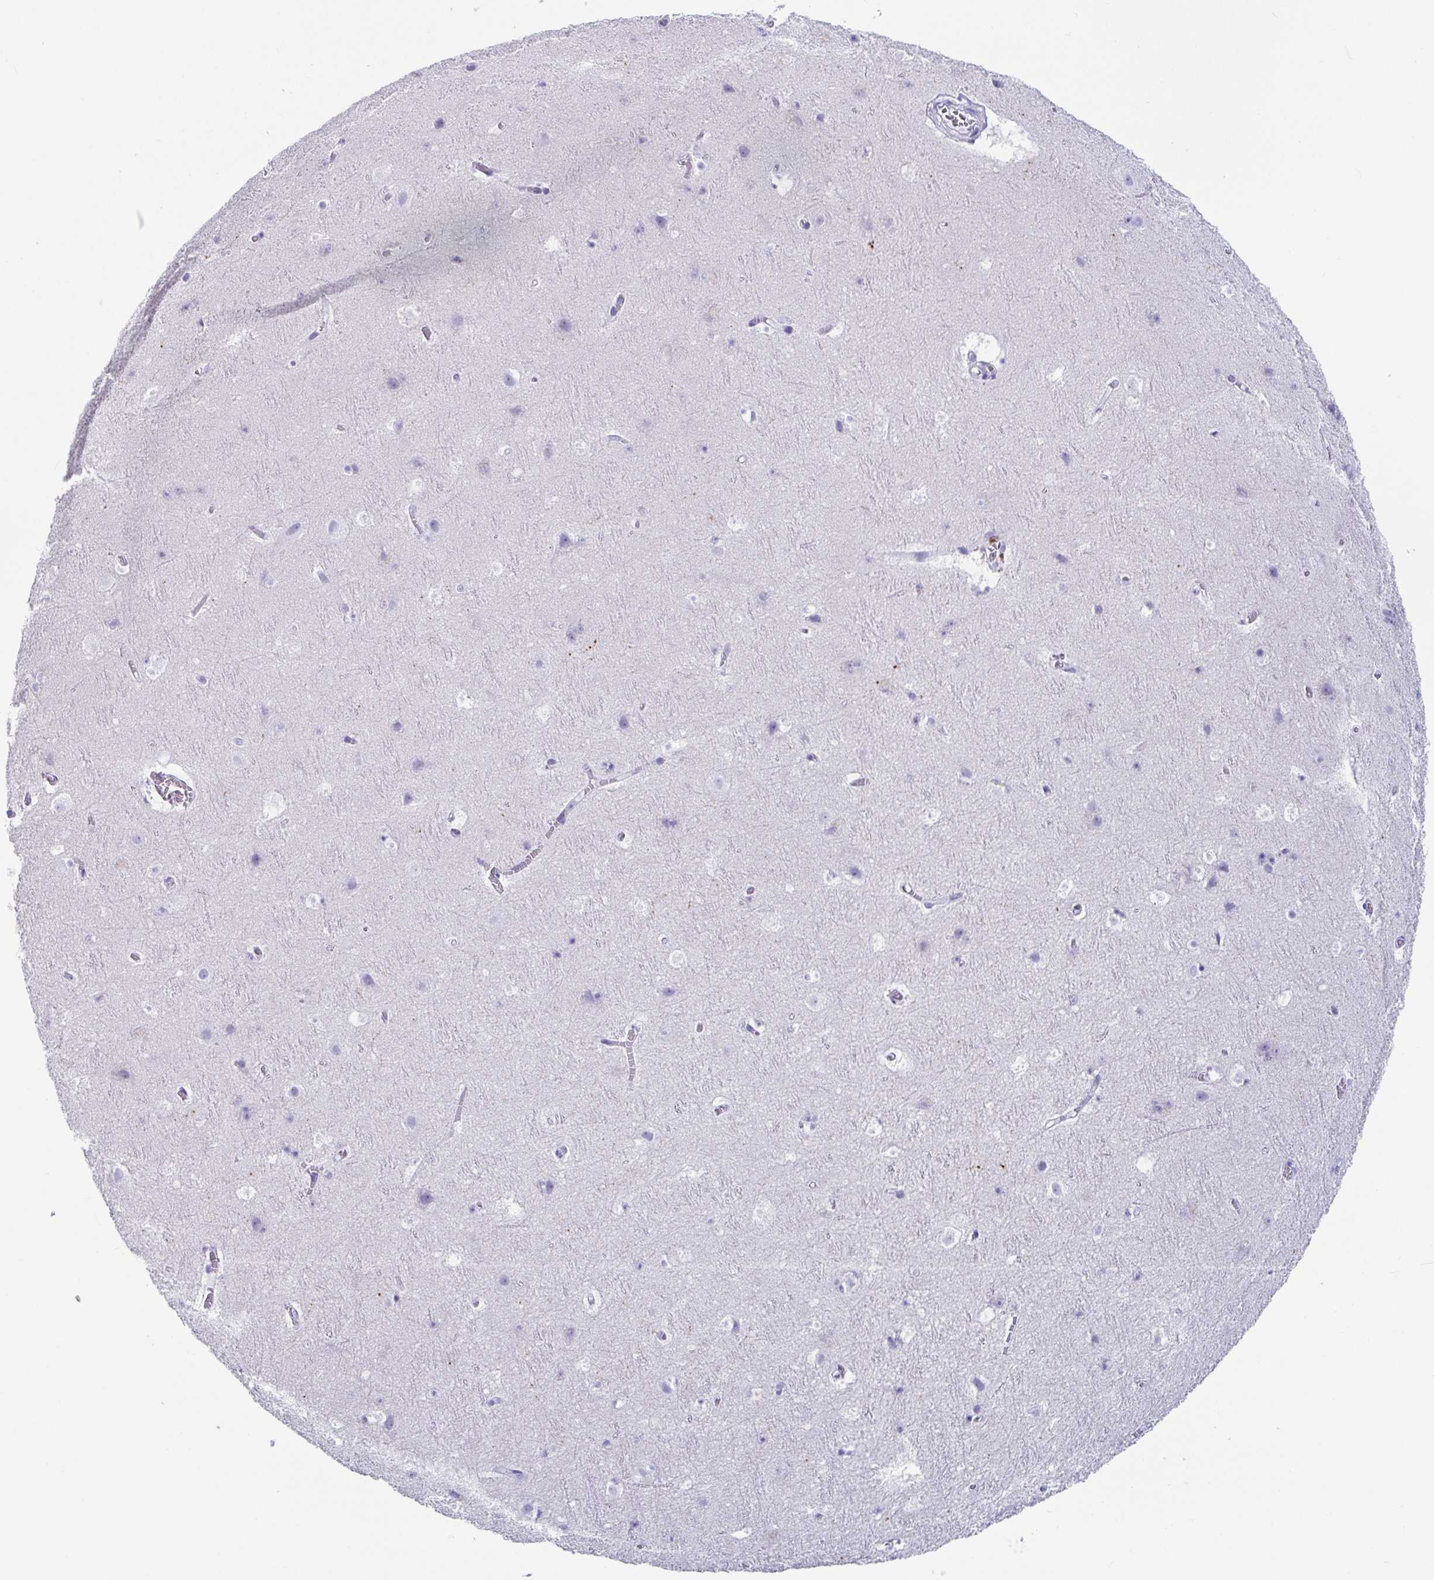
{"staining": {"intensity": "negative", "quantity": "none", "location": "none"}, "tissue": "cerebral cortex", "cell_type": "Endothelial cells", "image_type": "normal", "snomed": [{"axis": "morphology", "description": "Normal tissue, NOS"}, {"axis": "topography", "description": "Cerebral cortex"}], "caption": "Protein analysis of unremarkable cerebral cortex displays no significant staining in endothelial cells. The staining is performed using DAB (3,3'-diaminobenzidine) brown chromogen with nuclei counter-stained in using hematoxylin.", "gene": "PLA2G1B", "patient": {"sex": "female", "age": 42}}